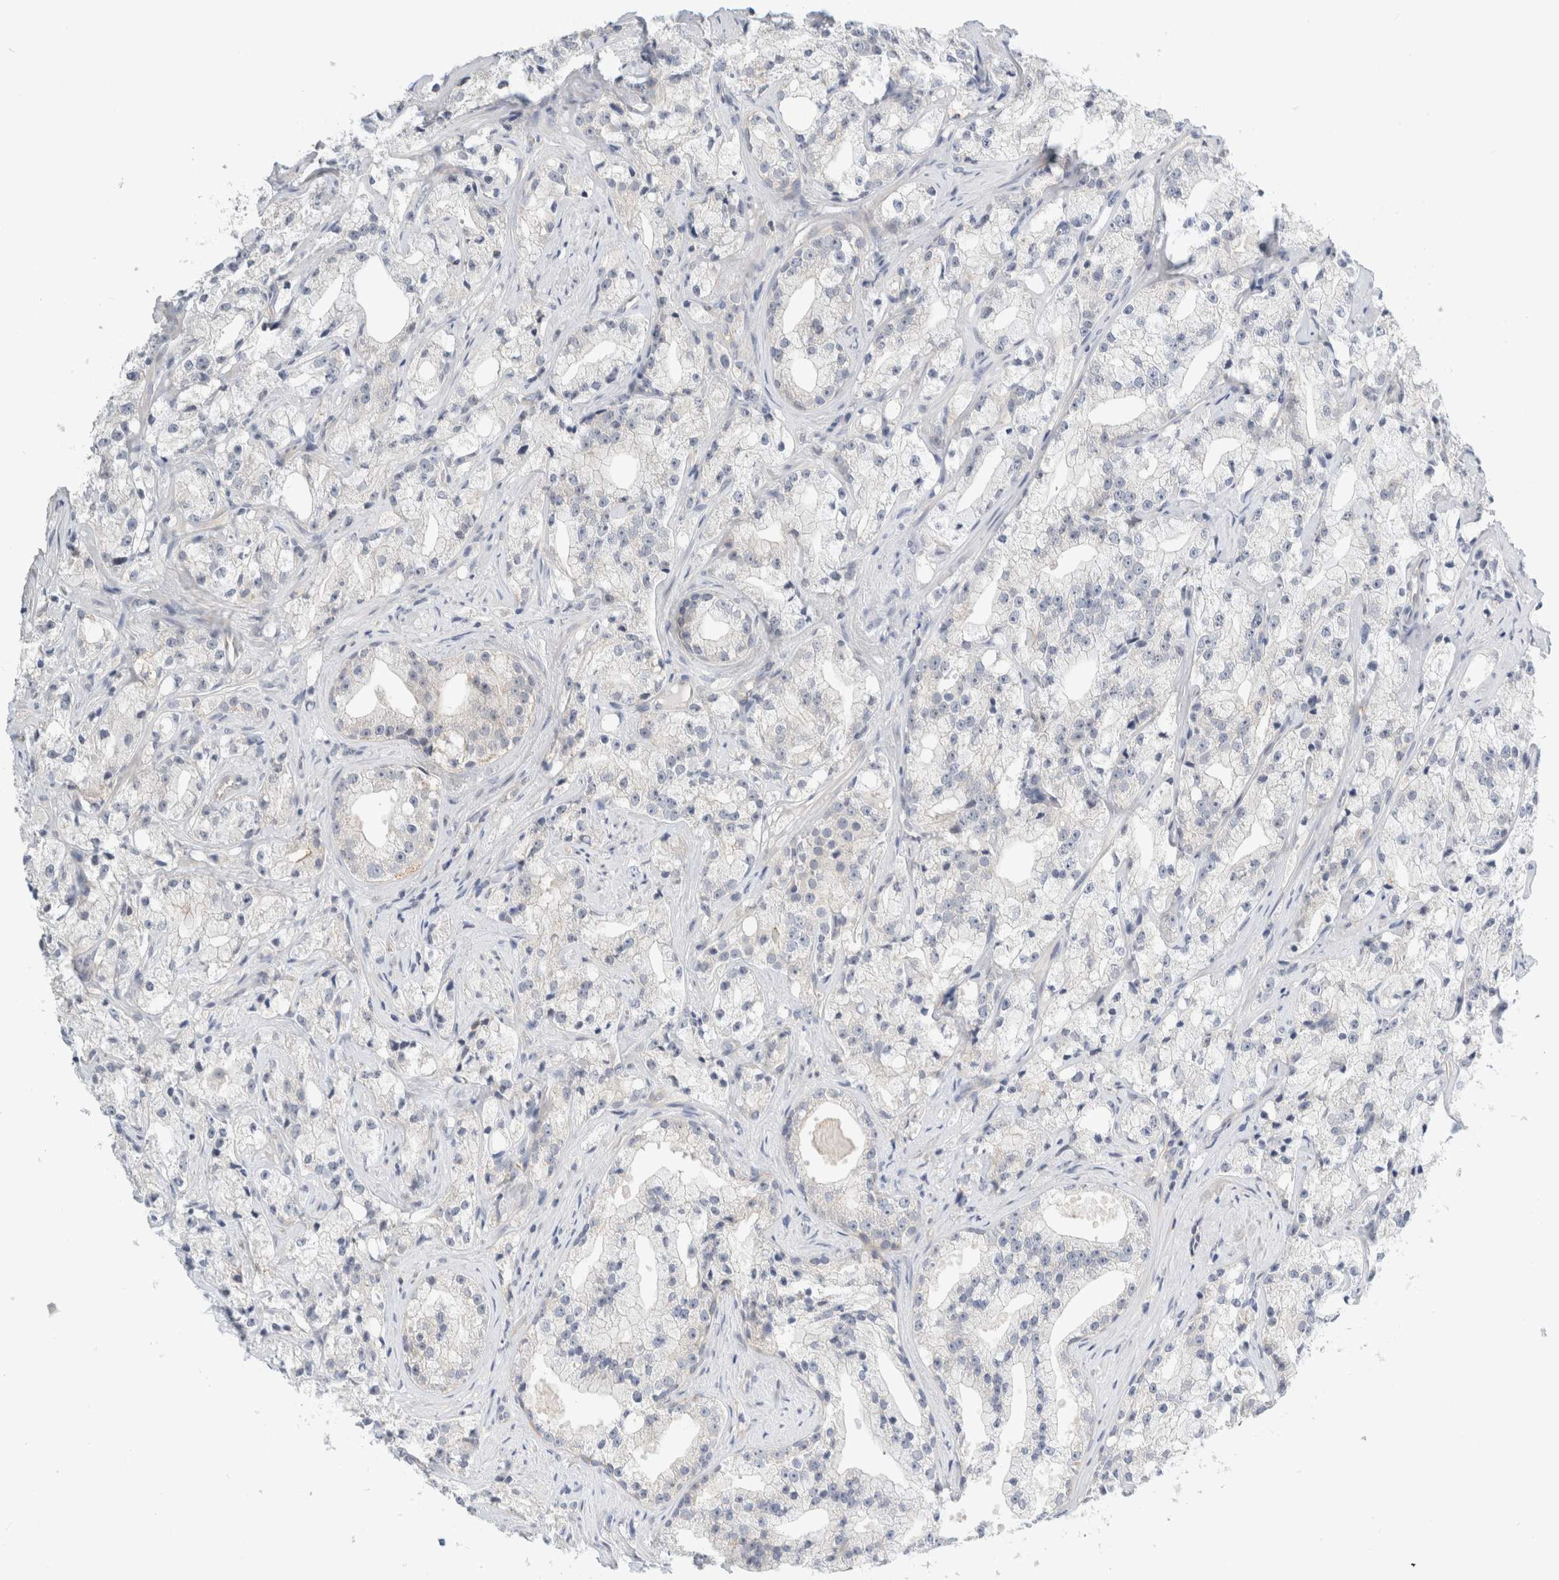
{"staining": {"intensity": "negative", "quantity": "none", "location": "none"}, "tissue": "prostate cancer", "cell_type": "Tumor cells", "image_type": "cancer", "snomed": [{"axis": "morphology", "description": "Adenocarcinoma, High grade"}, {"axis": "topography", "description": "Prostate"}], "caption": "IHC histopathology image of neoplastic tissue: high-grade adenocarcinoma (prostate) stained with DAB reveals no significant protein positivity in tumor cells. (DAB (3,3'-diaminobenzidine) immunohistochemistry (IHC) visualized using brightfield microscopy, high magnification).", "gene": "SDR16C5", "patient": {"sex": "male", "age": 64}}